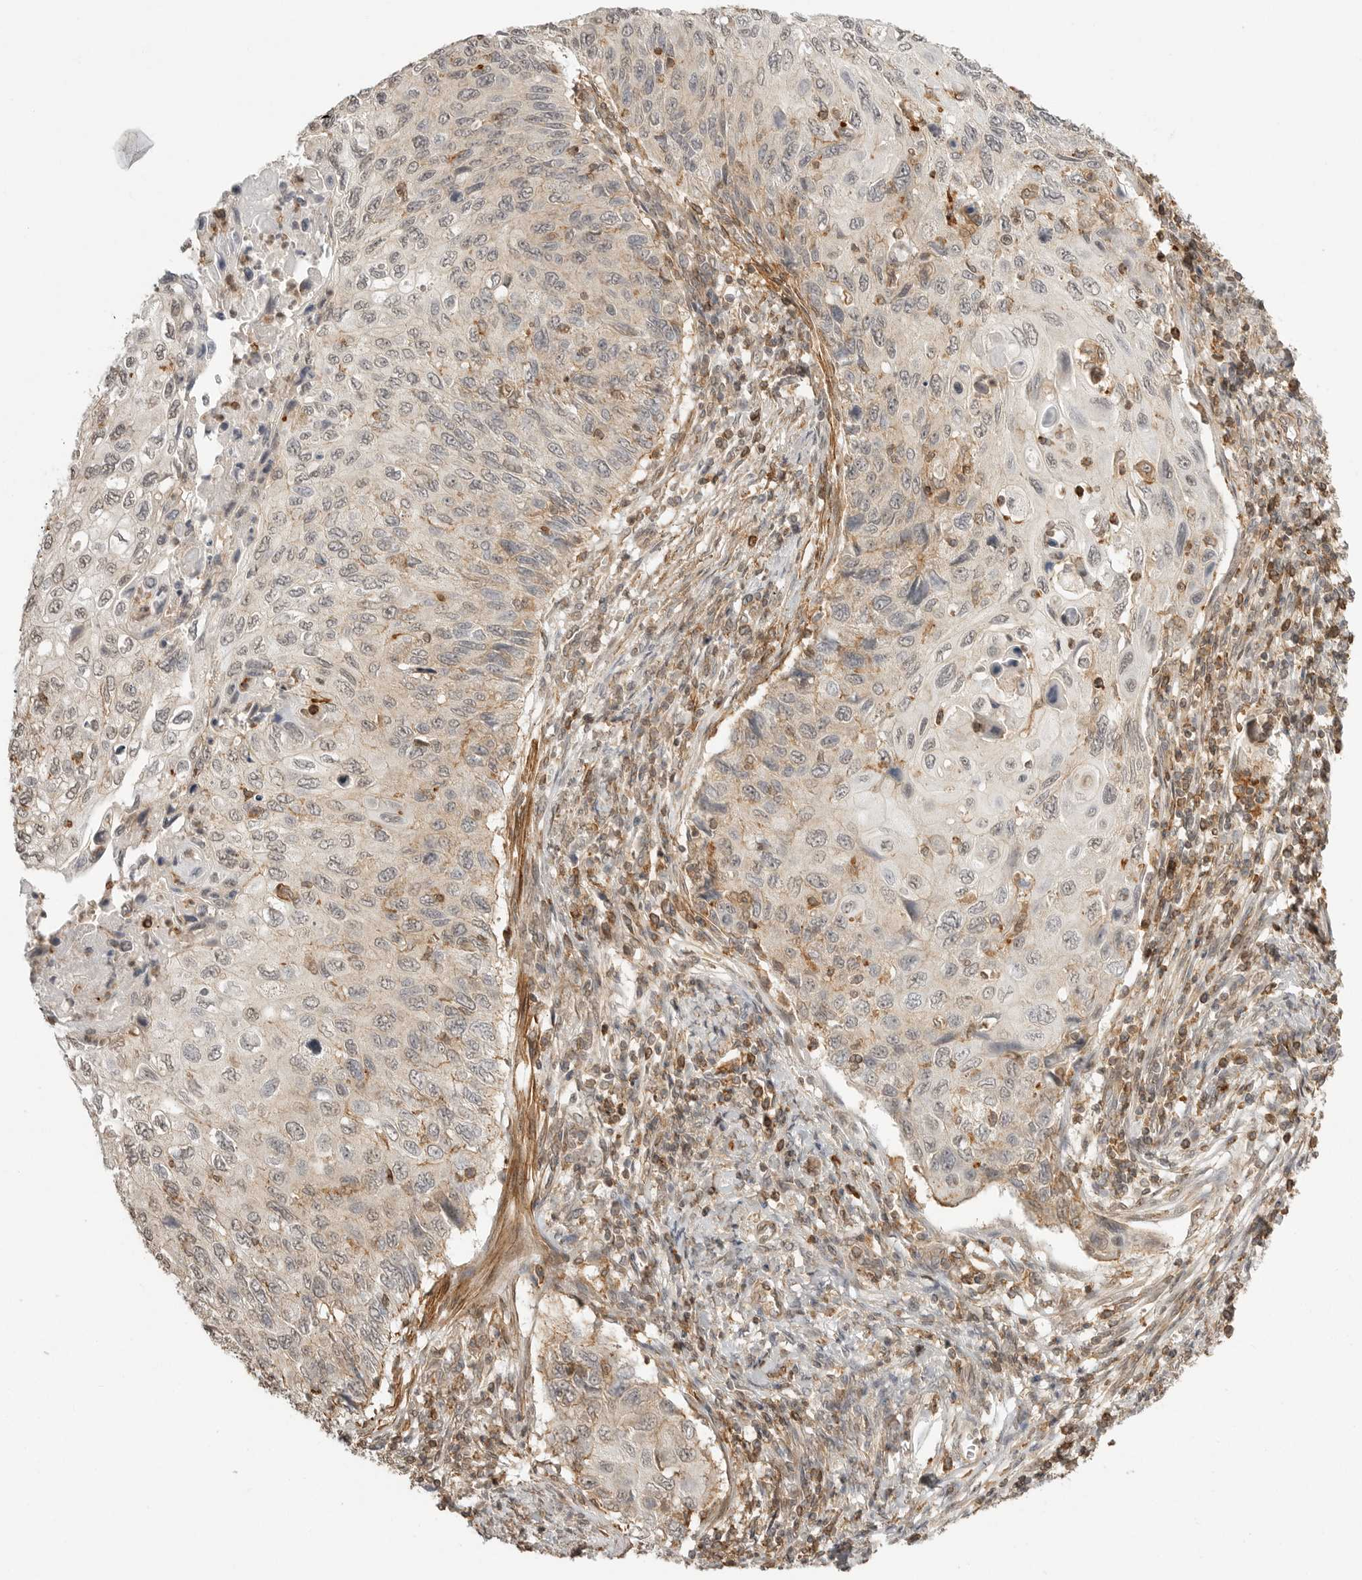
{"staining": {"intensity": "weak", "quantity": "25%-75%", "location": "cytoplasmic/membranous"}, "tissue": "cervical cancer", "cell_type": "Tumor cells", "image_type": "cancer", "snomed": [{"axis": "morphology", "description": "Squamous cell carcinoma, NOS"}, {"axis": "topography", "description": "Cervix"}], "caption": "The photomicrograph reveals immunohistochemical staining of cervical squamous cell carcinoma. There is weak cytoplasmic/membranous expression is seen in about 25%-75% of tumor cells.", "gene": "GPC2", "patient": {"sex": "female", "age": 70}}